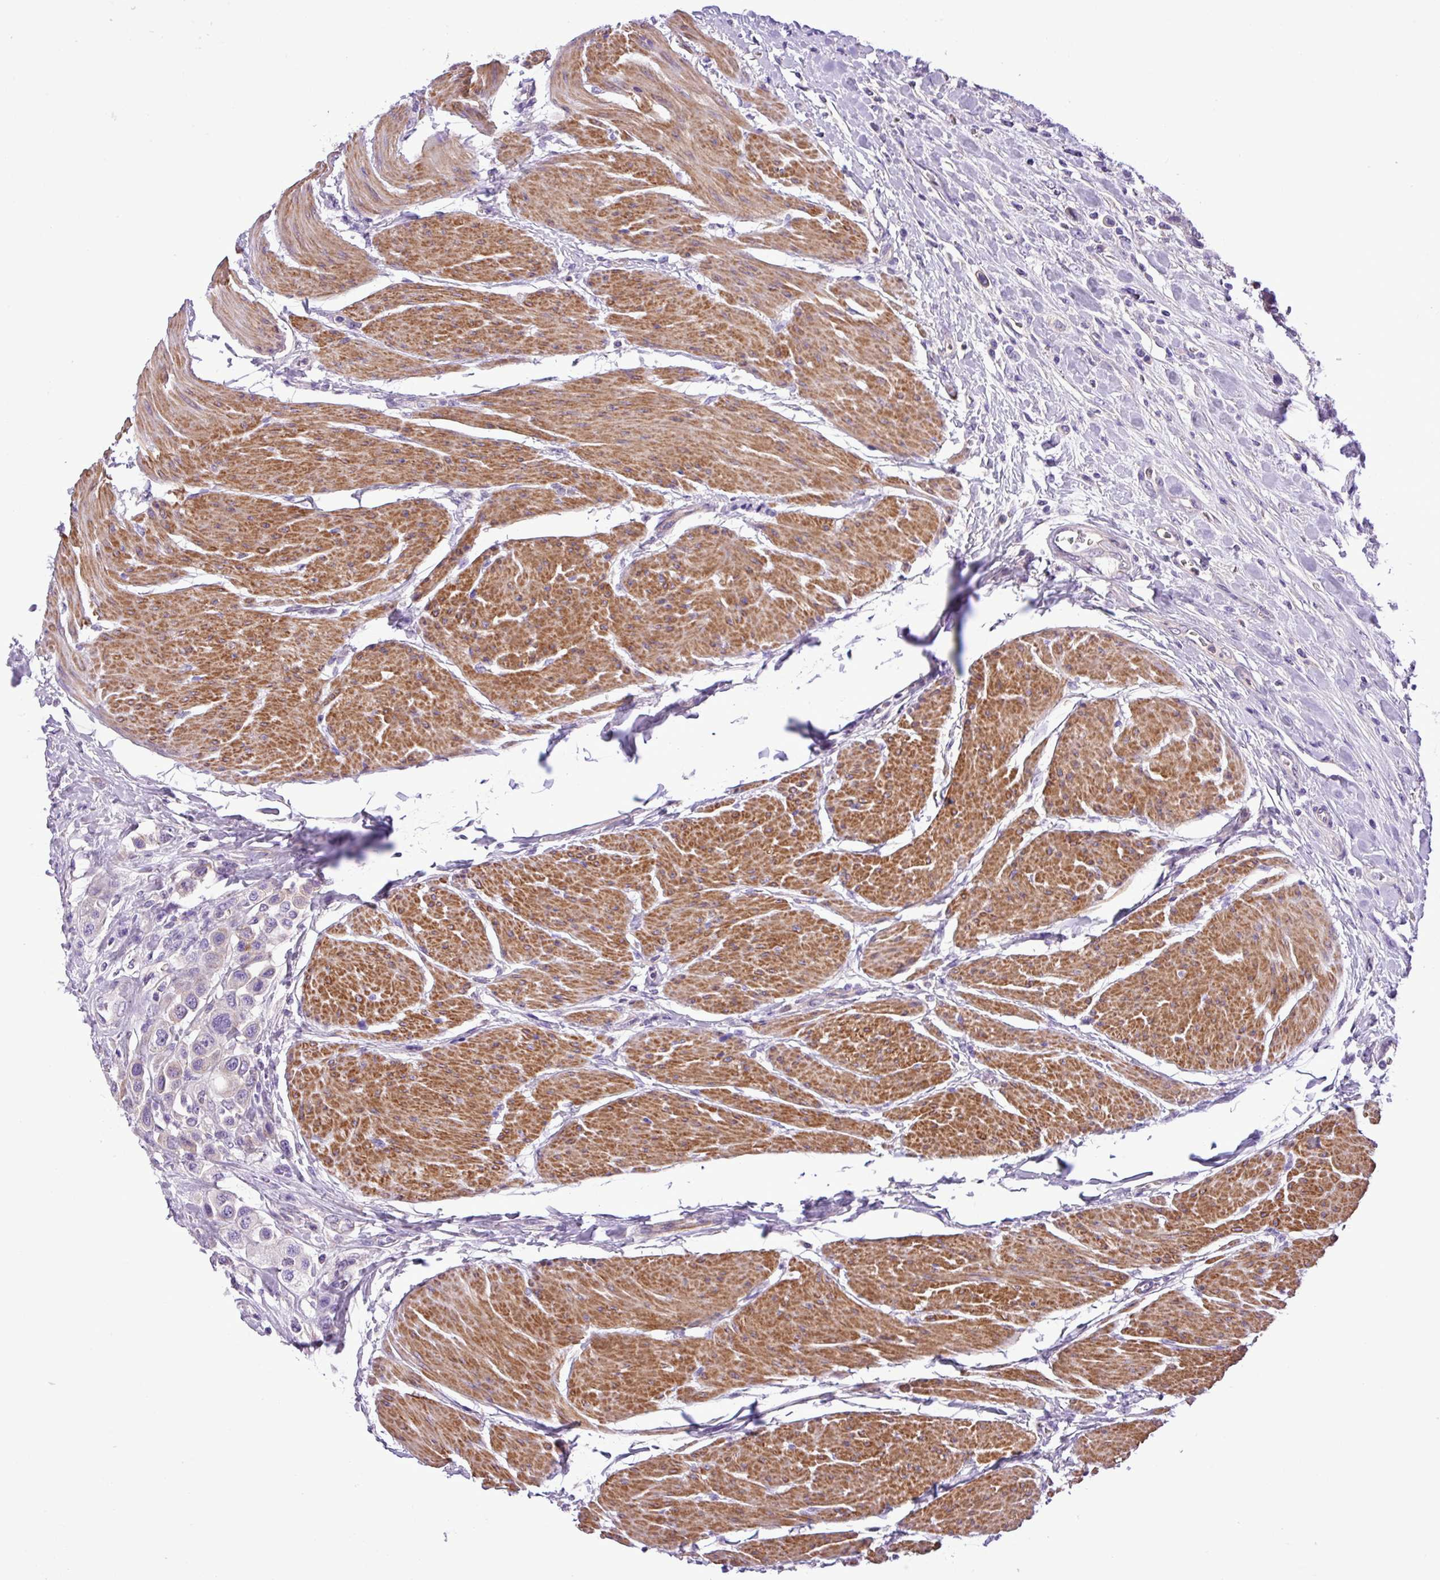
{"staining": {"intensity": "negative", "quantity": "none", "location": "none"}, "tissue": "urothelial cancer", "cell_type": "Tumor cells", "image_type": "cancer", "snomed": [{"axis": "morphology", "description": "Urothelial carcinoma, High grade"}, {"axis": "topography", "description": "Urinary bladder"}], "caption": "IHC of human urothelial cancer exhibits no positivity in tumor cells. (Brightfield microscopy of DAB (3,3'-diaminobenzidine) IHC at high magnification).", "gene": "C11orf91", "patient": {"sex": "male", "age": 50}}